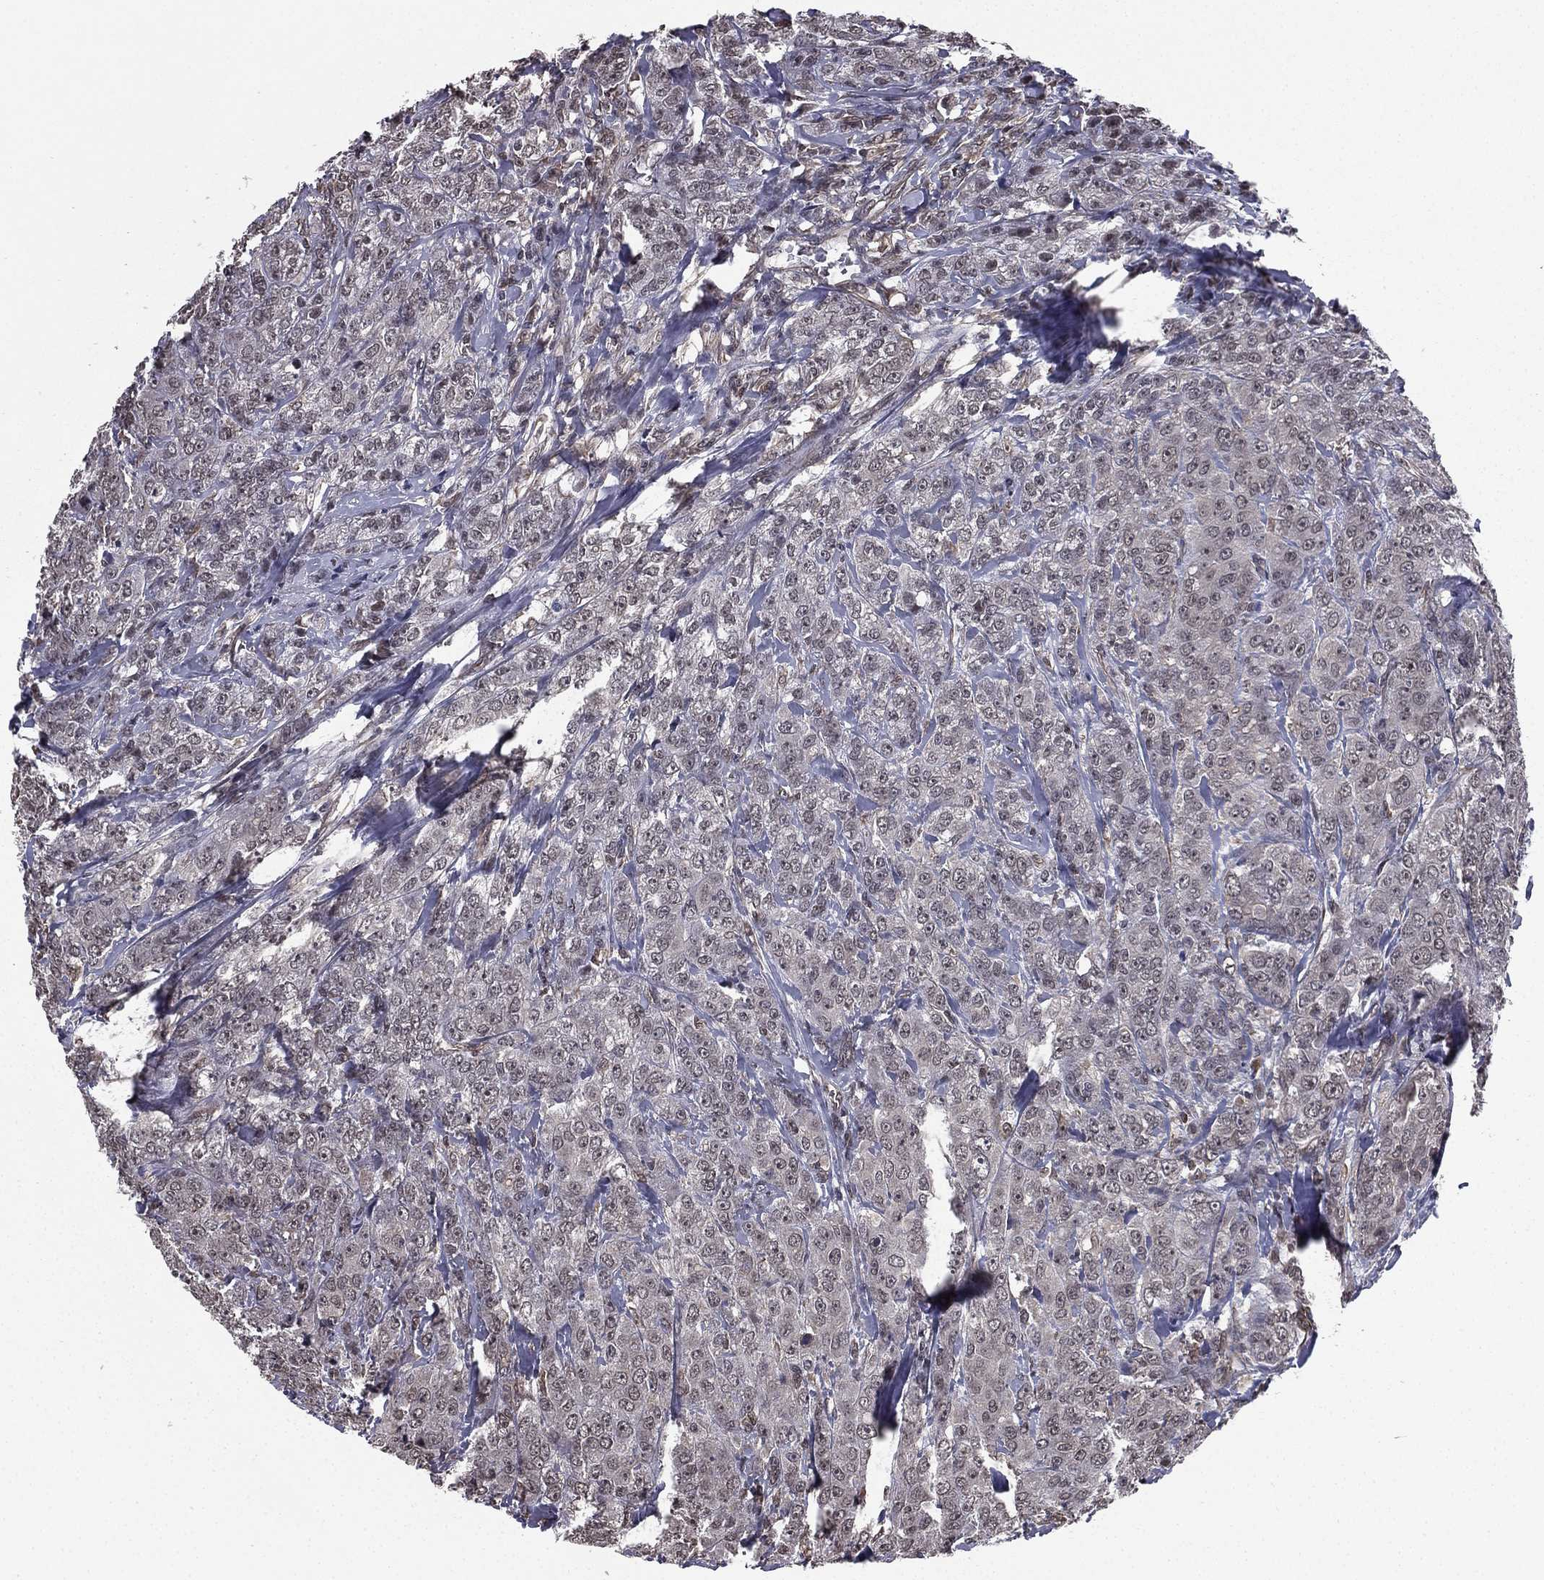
{"staining": {"intensity": "negative", "quantity": "none", "location": "none"}, "tissue": "breast cancer", "cell_type": "Tumor cells", "image_type": "cancer", "snomed": [{"axis": "morphology", "description": "Duct carcinoma"}, {"axis": "topography", "description": "Breast"}], "caption": "This is an IHC histopathology image of human breast cancer. There is no expression in tumor cells.", "gene": "RARB", "patient": {"sex": "female", "age": 43}}